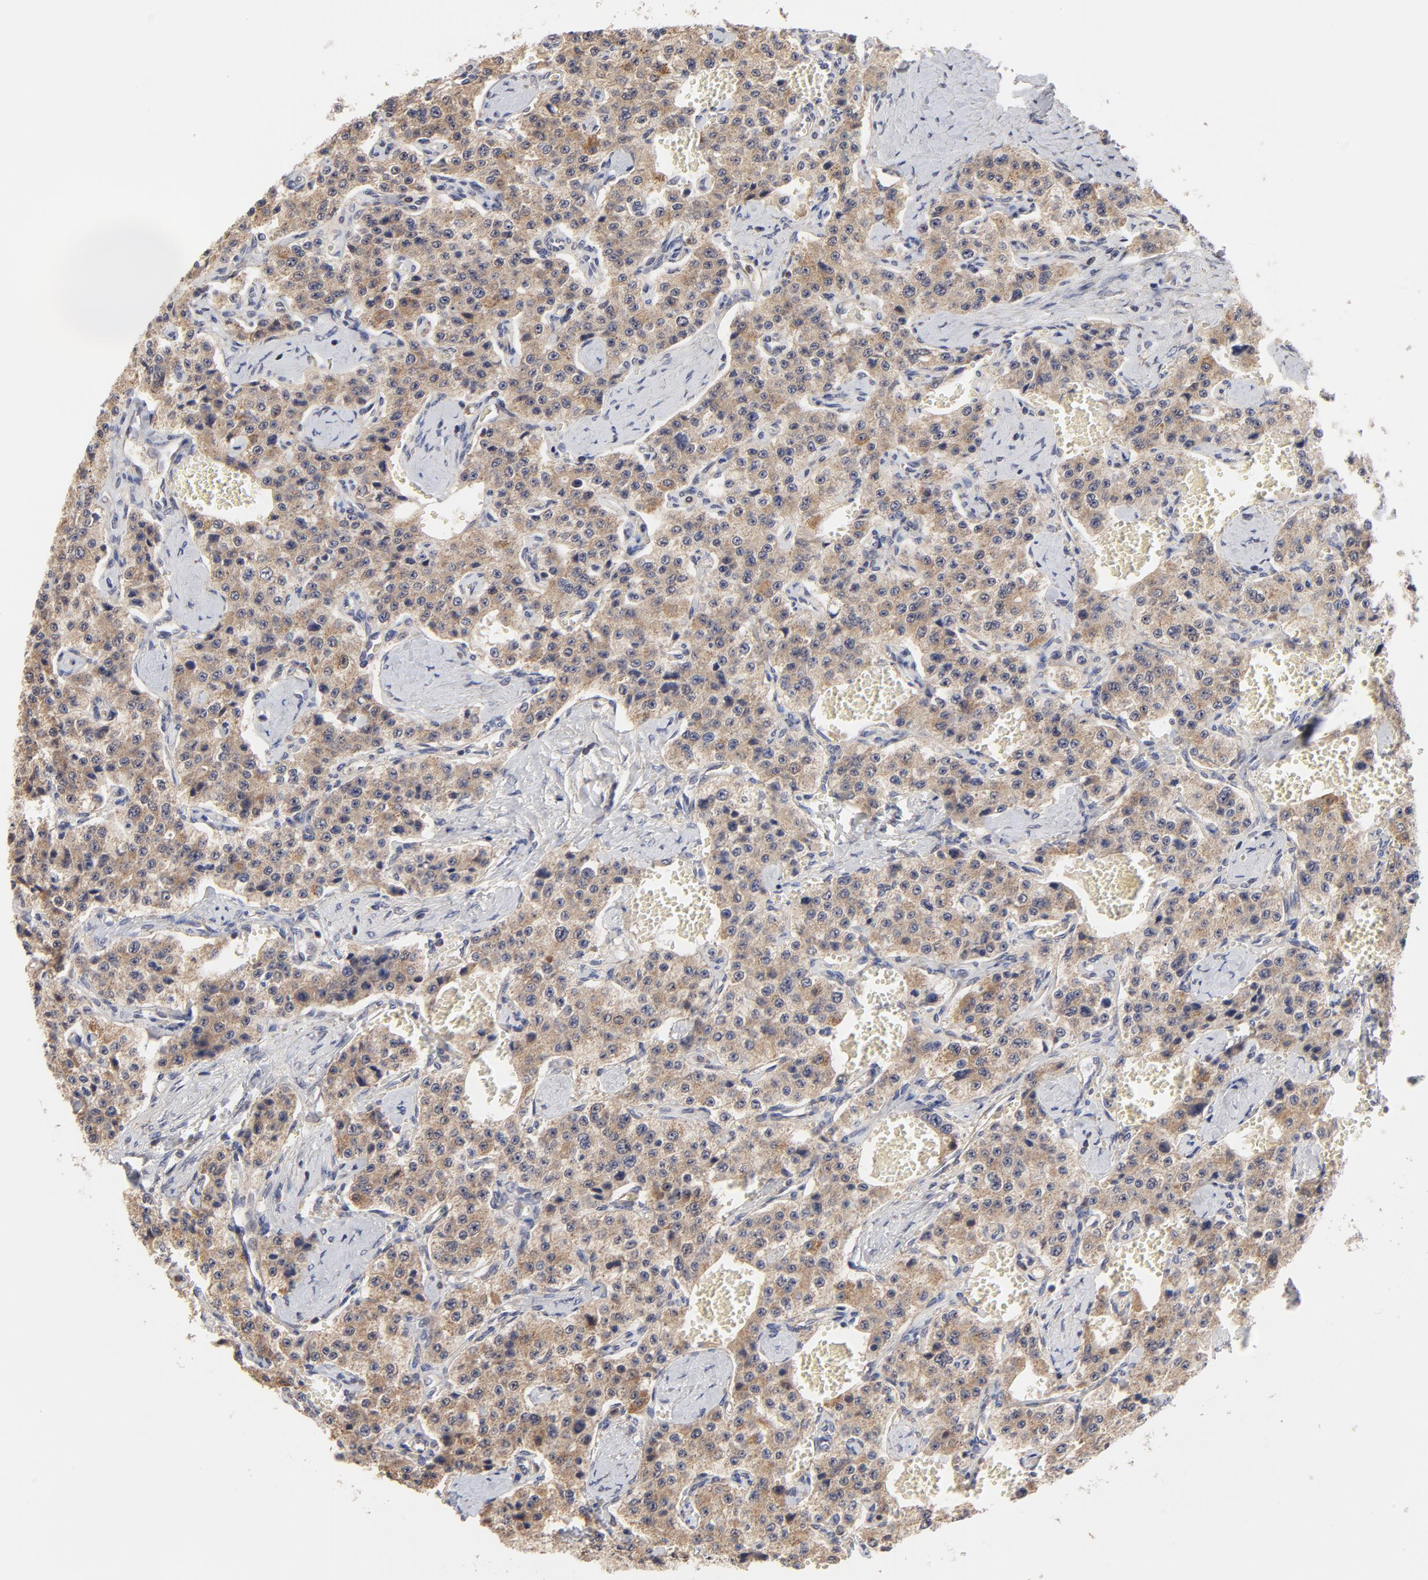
{"staining": {"intensity": "moderate", "quantity": ">75%", "location": "cytoplasmic/membranous"}, "tissue": "carcinoid", "cell_type": "Tumor cells", "image_type": "cancer", "snomed": [{"axis": "morphology", "description": "Carcinoid, malignant, NOS"}, {"axis": "topography", "description": "Small intestine"}], "caption": "Carcinoid was stained to show a protein in brown. There is medium levels of moderate cytoplasmic/membranous staining in about >75% of tumor cells. (DAB (3,3'-diaminobenzidine) = brown stain, brightfield microscopy at high magnification).", "gene": "PCMT1", "patient": {"sex": "male", "age": 52}}